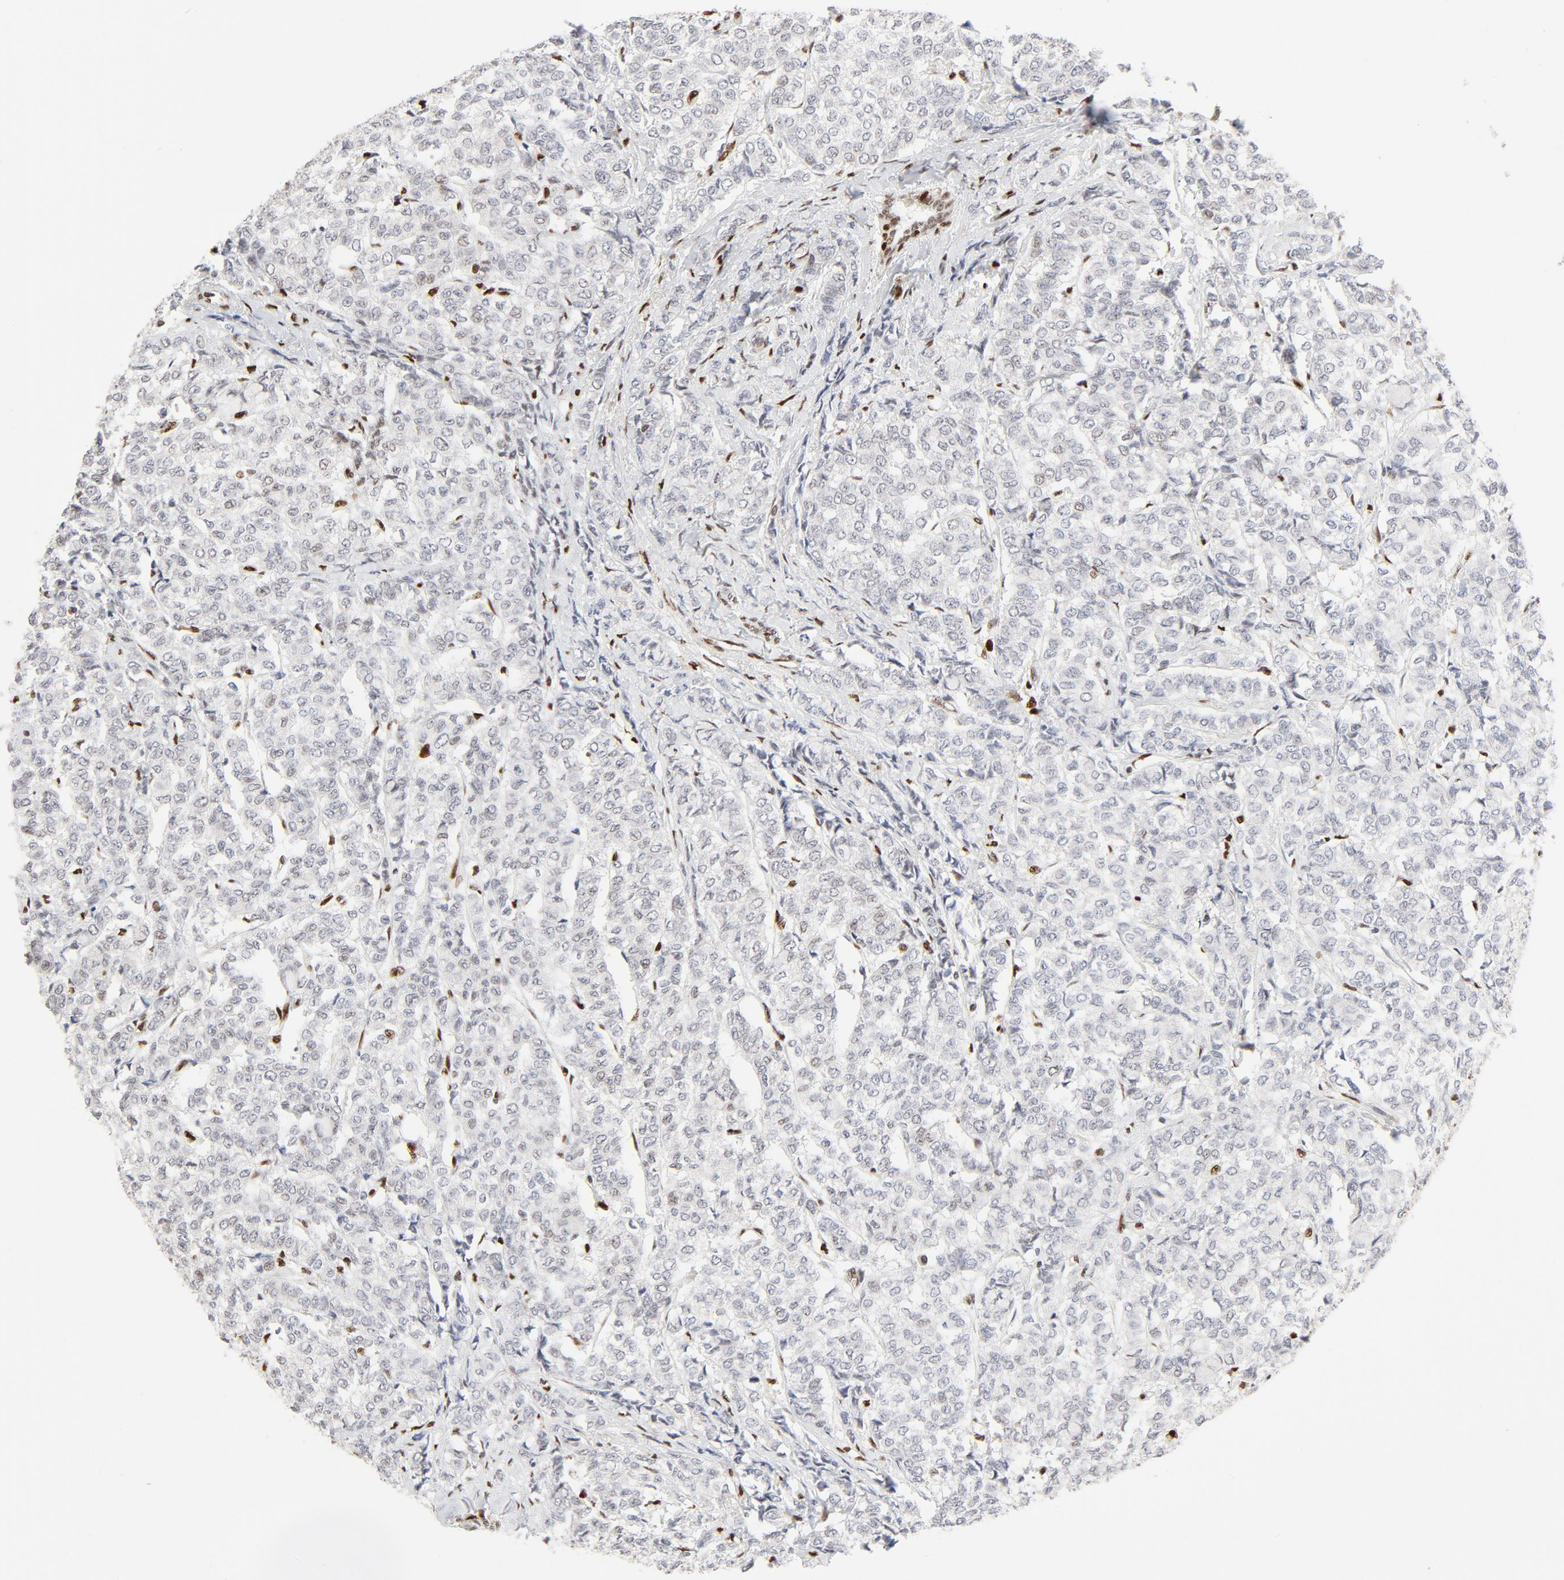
{"staining": {"intensity": "negative", "quantity": "none", "location": "none"}, "tissue": "breast cancer", "cell_type": "Tumor cells", "image_type": "cancer", "snomed": [{"axis": "morphology", "description": "Lobular carcinoma"}, {"axis": "topography", "description": "Breast"}], "caption": "An IHC micrograph of breast cancer (lobular carcinoma) is shown. There is no staining in tumor cells of breast cancer (lobular carcinoma).", "gene": "MEF2A", "patient": {"sex": "female", "age": 60}}